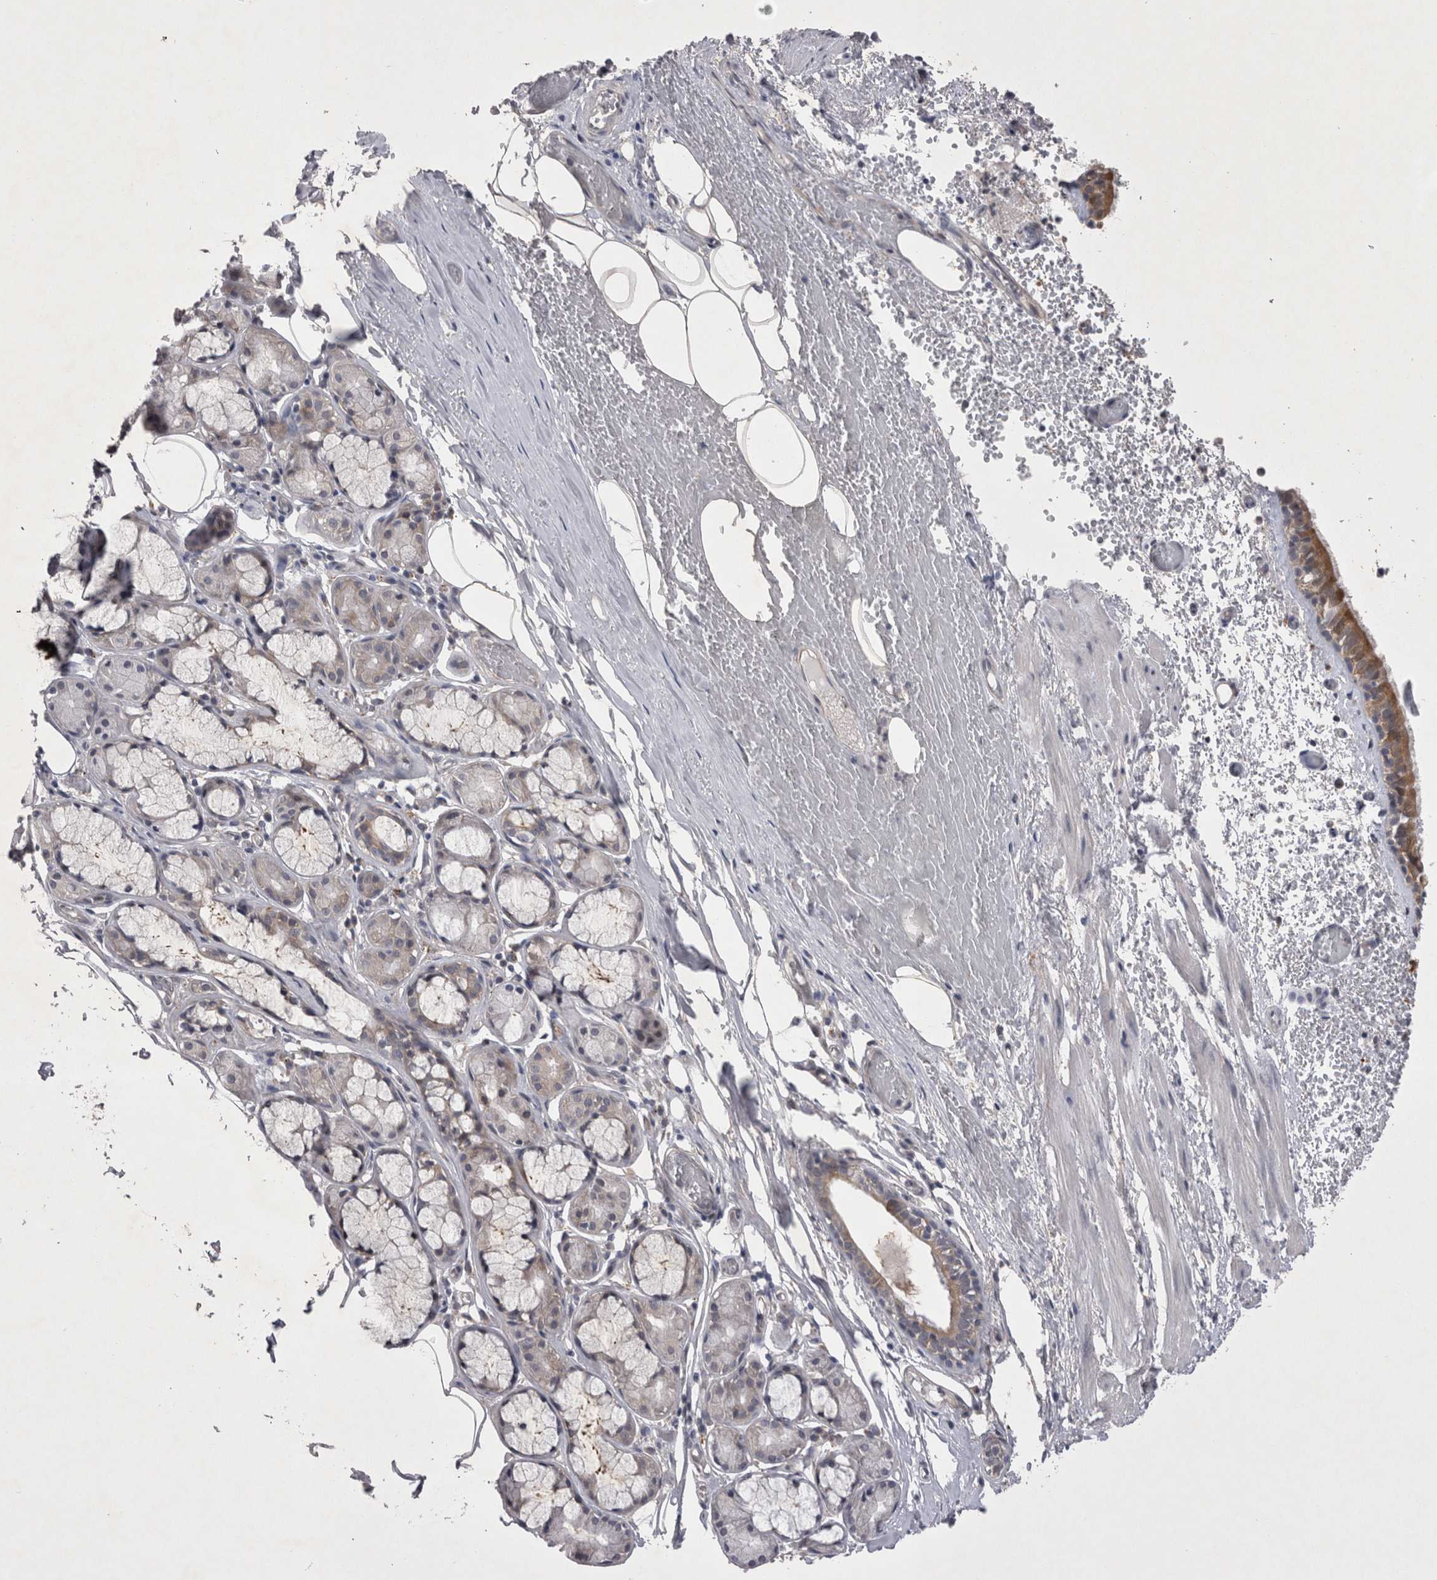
{"staining": {"intensity": "moderate", "quantity": ">75%", "location": "cytoplasmic/membranous"}, "tissue": "bronchus", "cell_type": "Respiratory epithelial cells", "image_type": "normal", "snomed": [{"axis": "morphology", "description": "Normal tissue, NOS"}, {"axis": "topography", "description": "Bronchus"}, {"axis": "topography", "description": "Lung"}], "caption": "Immunohistochemistry (IHC) staining of normal bronchus, which reveals medium levels of moderate cytoplasmic/membranous staining in about >75% of respiratory epithelial cells indicating moderate cytoplasmic/membranous protein staining. The staining was performed using DAB (brown) for protein detection and nuclei were counterstained in hematoxylin (blue).", "gene": "CTBS", "patient": {"sex": "male", "age": 56}}